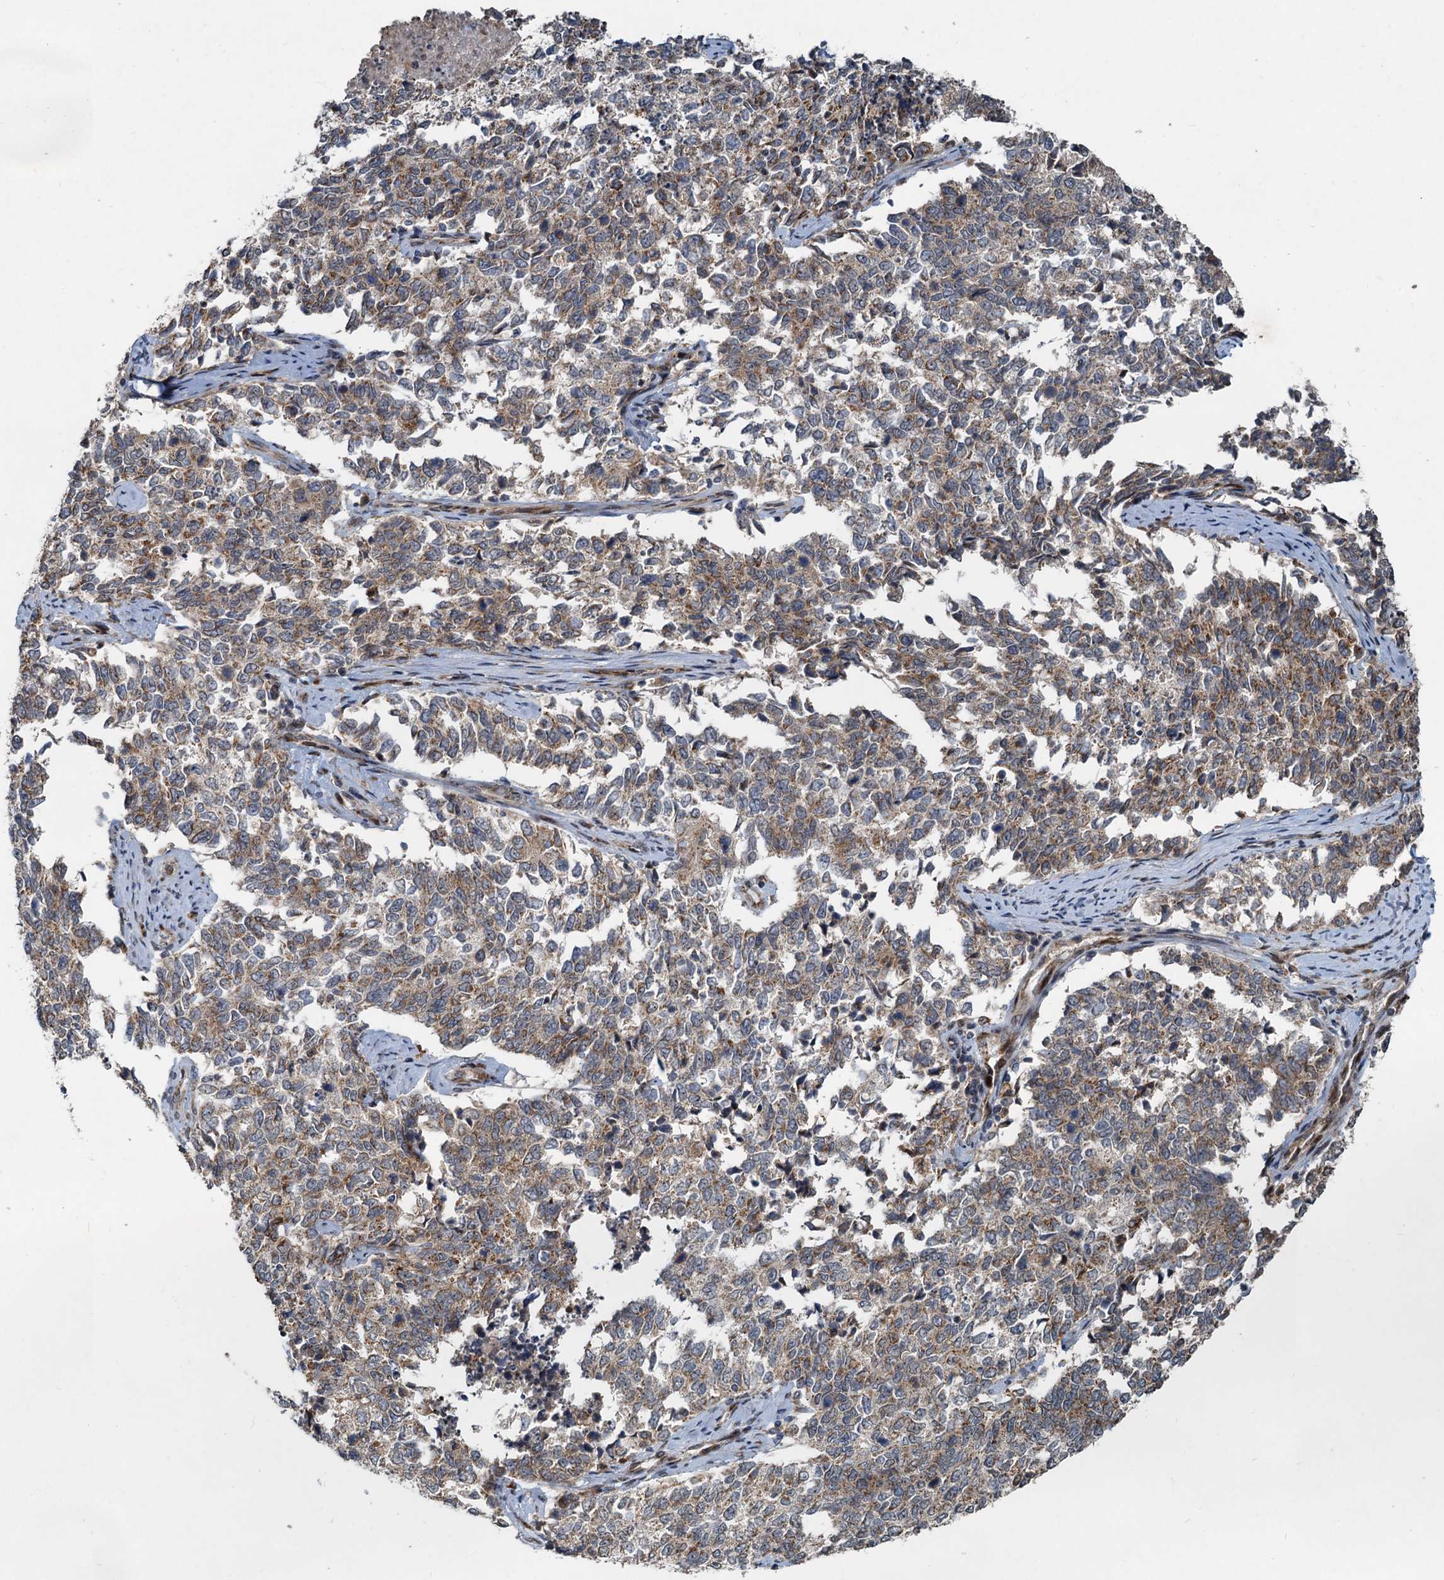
{"staining": {"intensity": "moderate", "quantity": ">75%", "location": "cytoplasmic/membranous"}, "tissue": "cervical cancer", "cell_type": "Tumor cells", "image_type": "cancer", "snomed": [{"axis": "morphology", "description": "Squamous cell carcinoma, NOS"}, {"axis": "topography", "description": "Cervix"}], "caption": "Immunohistochemistry (IHC) photomicrograph of neoplastic tissue: cervical squamous cell carcinoma stained using immunohistochemistry (IHC) shows medium levels of moderate protein expression localized specifically in the cytoplasmic/membranous of tumor cells, appearing as a cytoplasmic/membranous brown color.", "gene": "CEP68", "patient": {"sex": "female", "age": 63}}